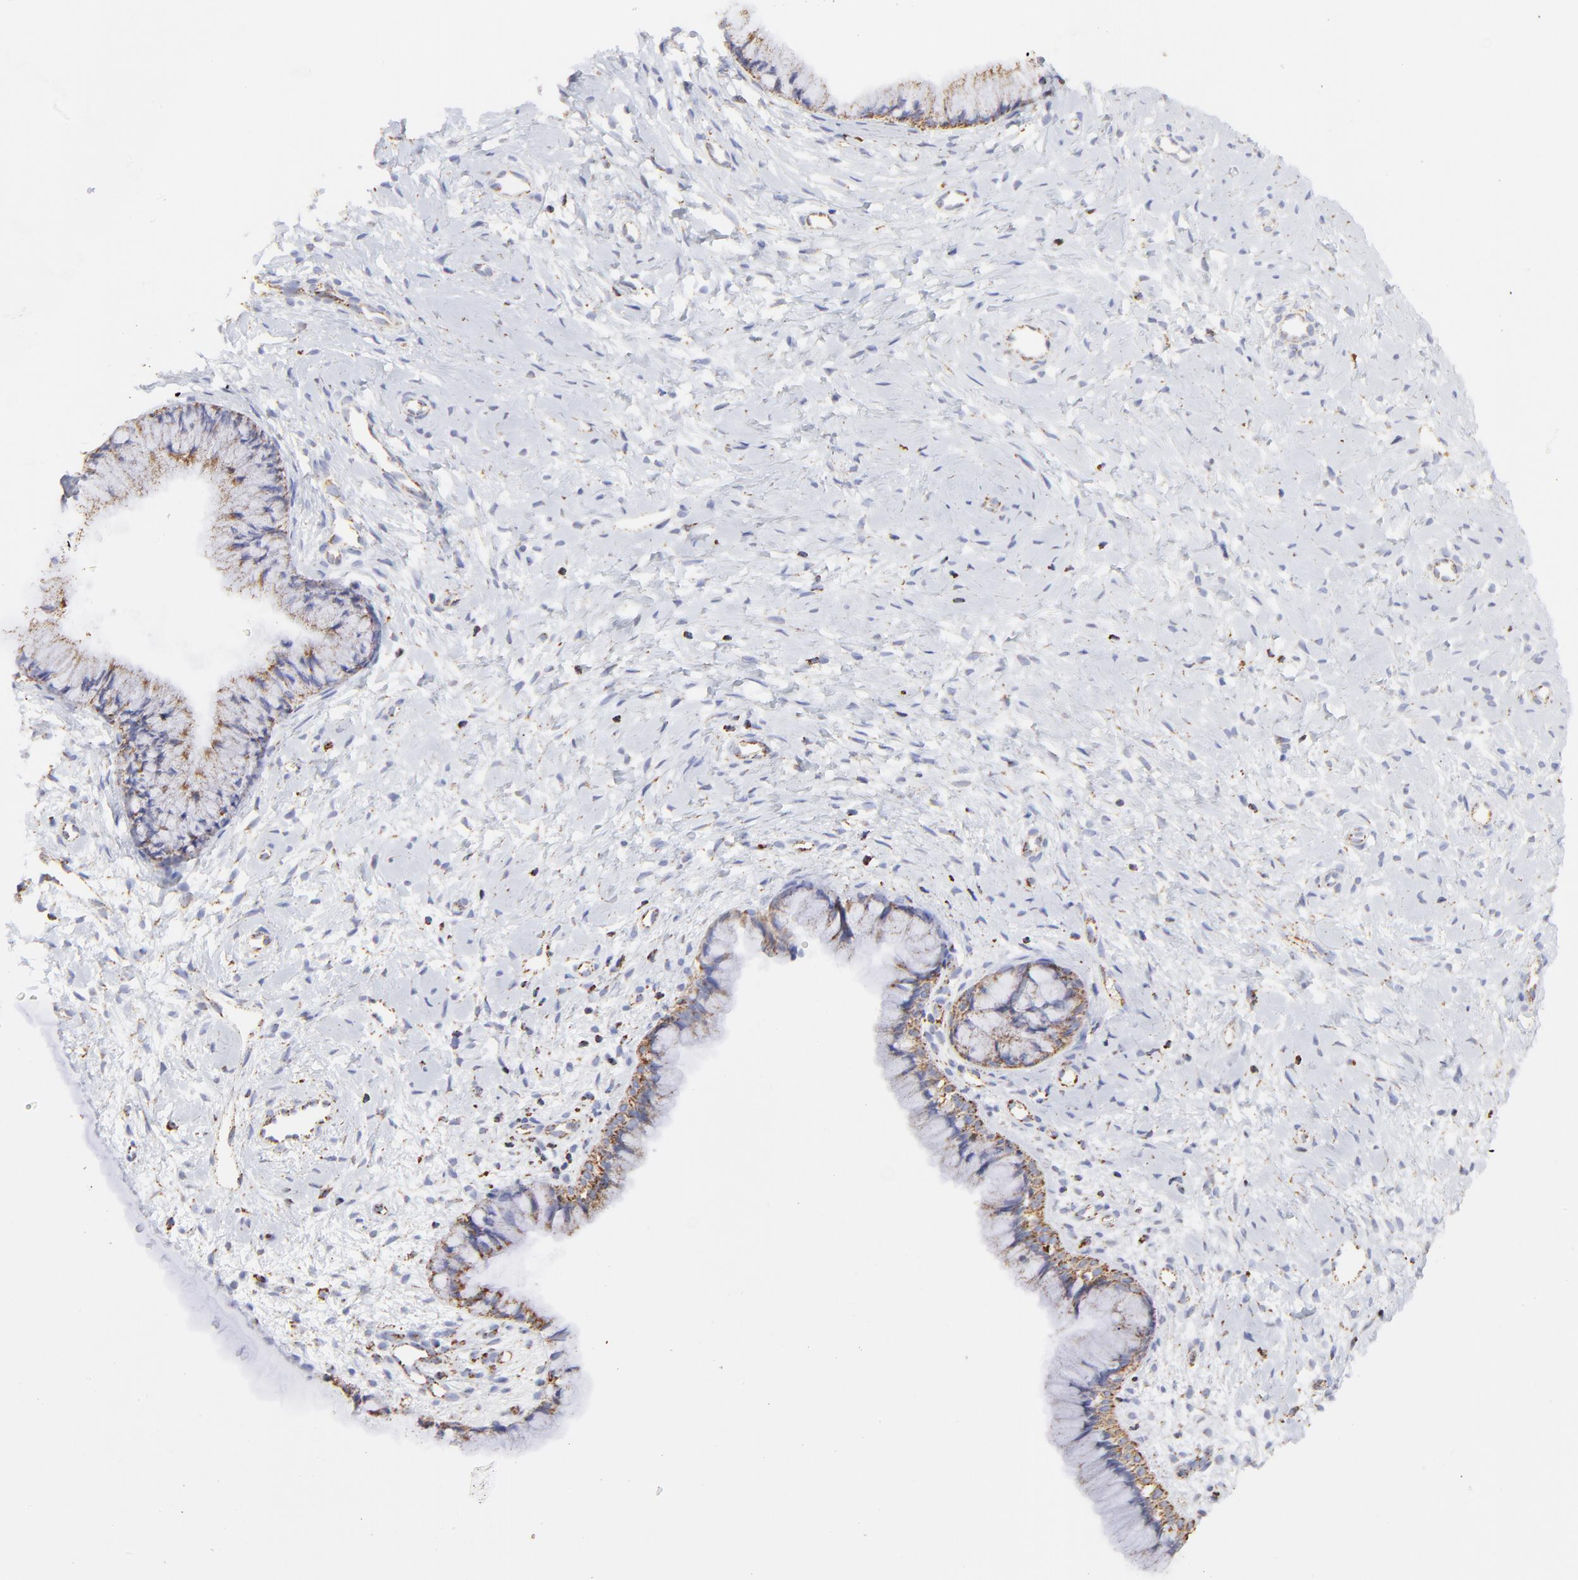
{"staining": {"intensity": "moderate", "quantity": ">75%", "location": "cytoplasmic/membranous"}, "tissue": "cervix", "cell_type": "Glandular cells", "image_type": "normal", "snomed": [{"axis": "morphology", "description": "Normal tissue, NOS"}, {"axis": "topography", "description": "Cervix"}], "caption": "Immunohistochemistry (IHC) of unremarkable human cervix exhibits medium levels of moderate cytoplasmic/membranous staining in about >75% of glandular cells. The staining was performed using DAB, with brown indicating positive protein expression. Nuclei are stained blue with hematoxylin.", "gene": "COX4I1", "patient": {"sex": "female", "age": 46}}